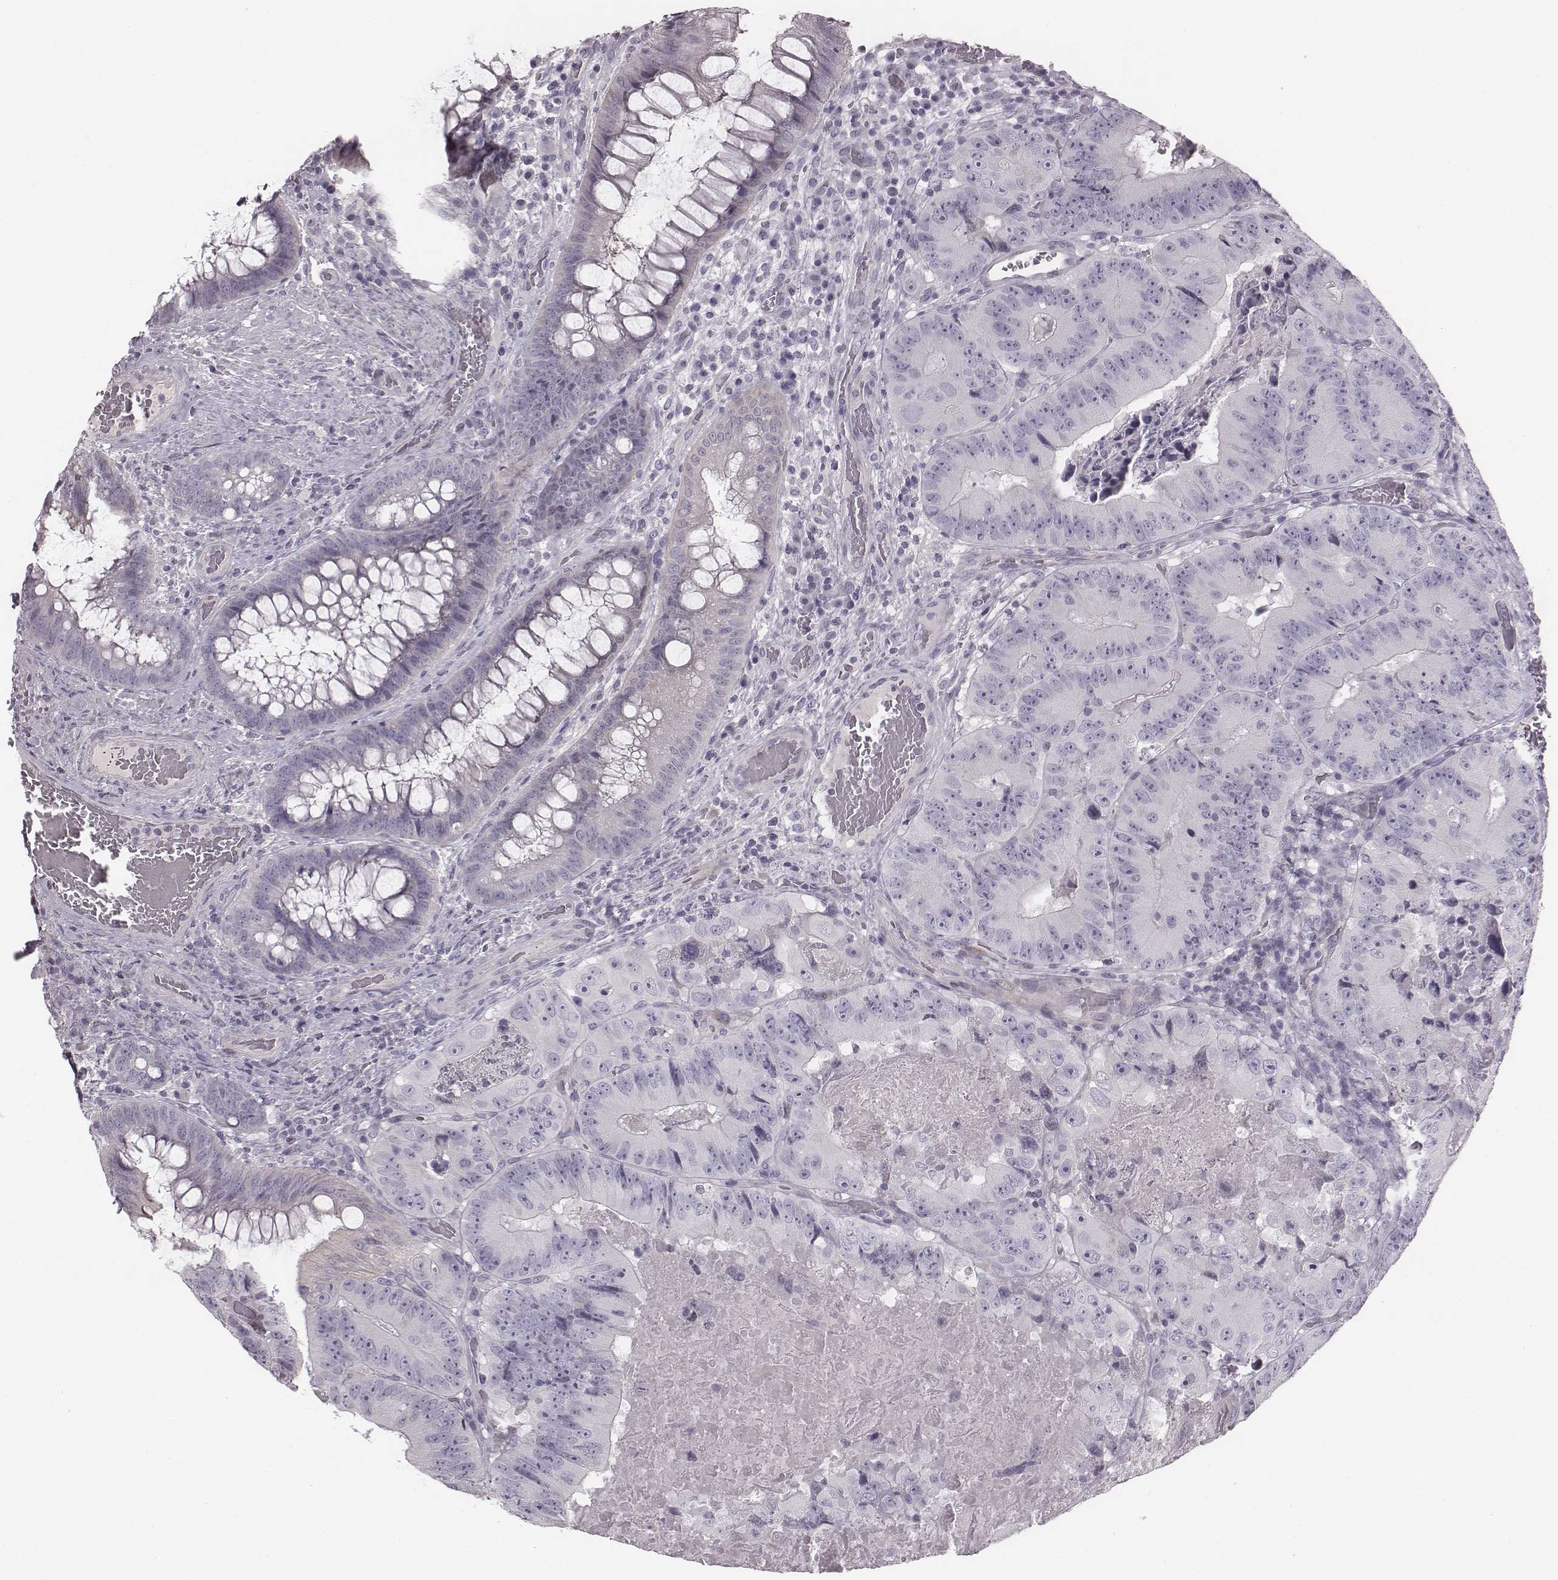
{"staining": {"intensity": "negative", "quantity": "none", "location": "none"}, "tissue": "colorectal cancer", "cell_type": "Tumor cells", "image_type": "cancer", "snomed": [{"axis": "morphology", "description": "Adenocarcinoma, NOS"}, {"axis": "topography", "description": "Colon"}], "caption": "Protein analysis of colorectal cancer shows no significant staining in tumor cells.", "gene": "PDE8B", "patient": {"sex": "female", "age": 86}}